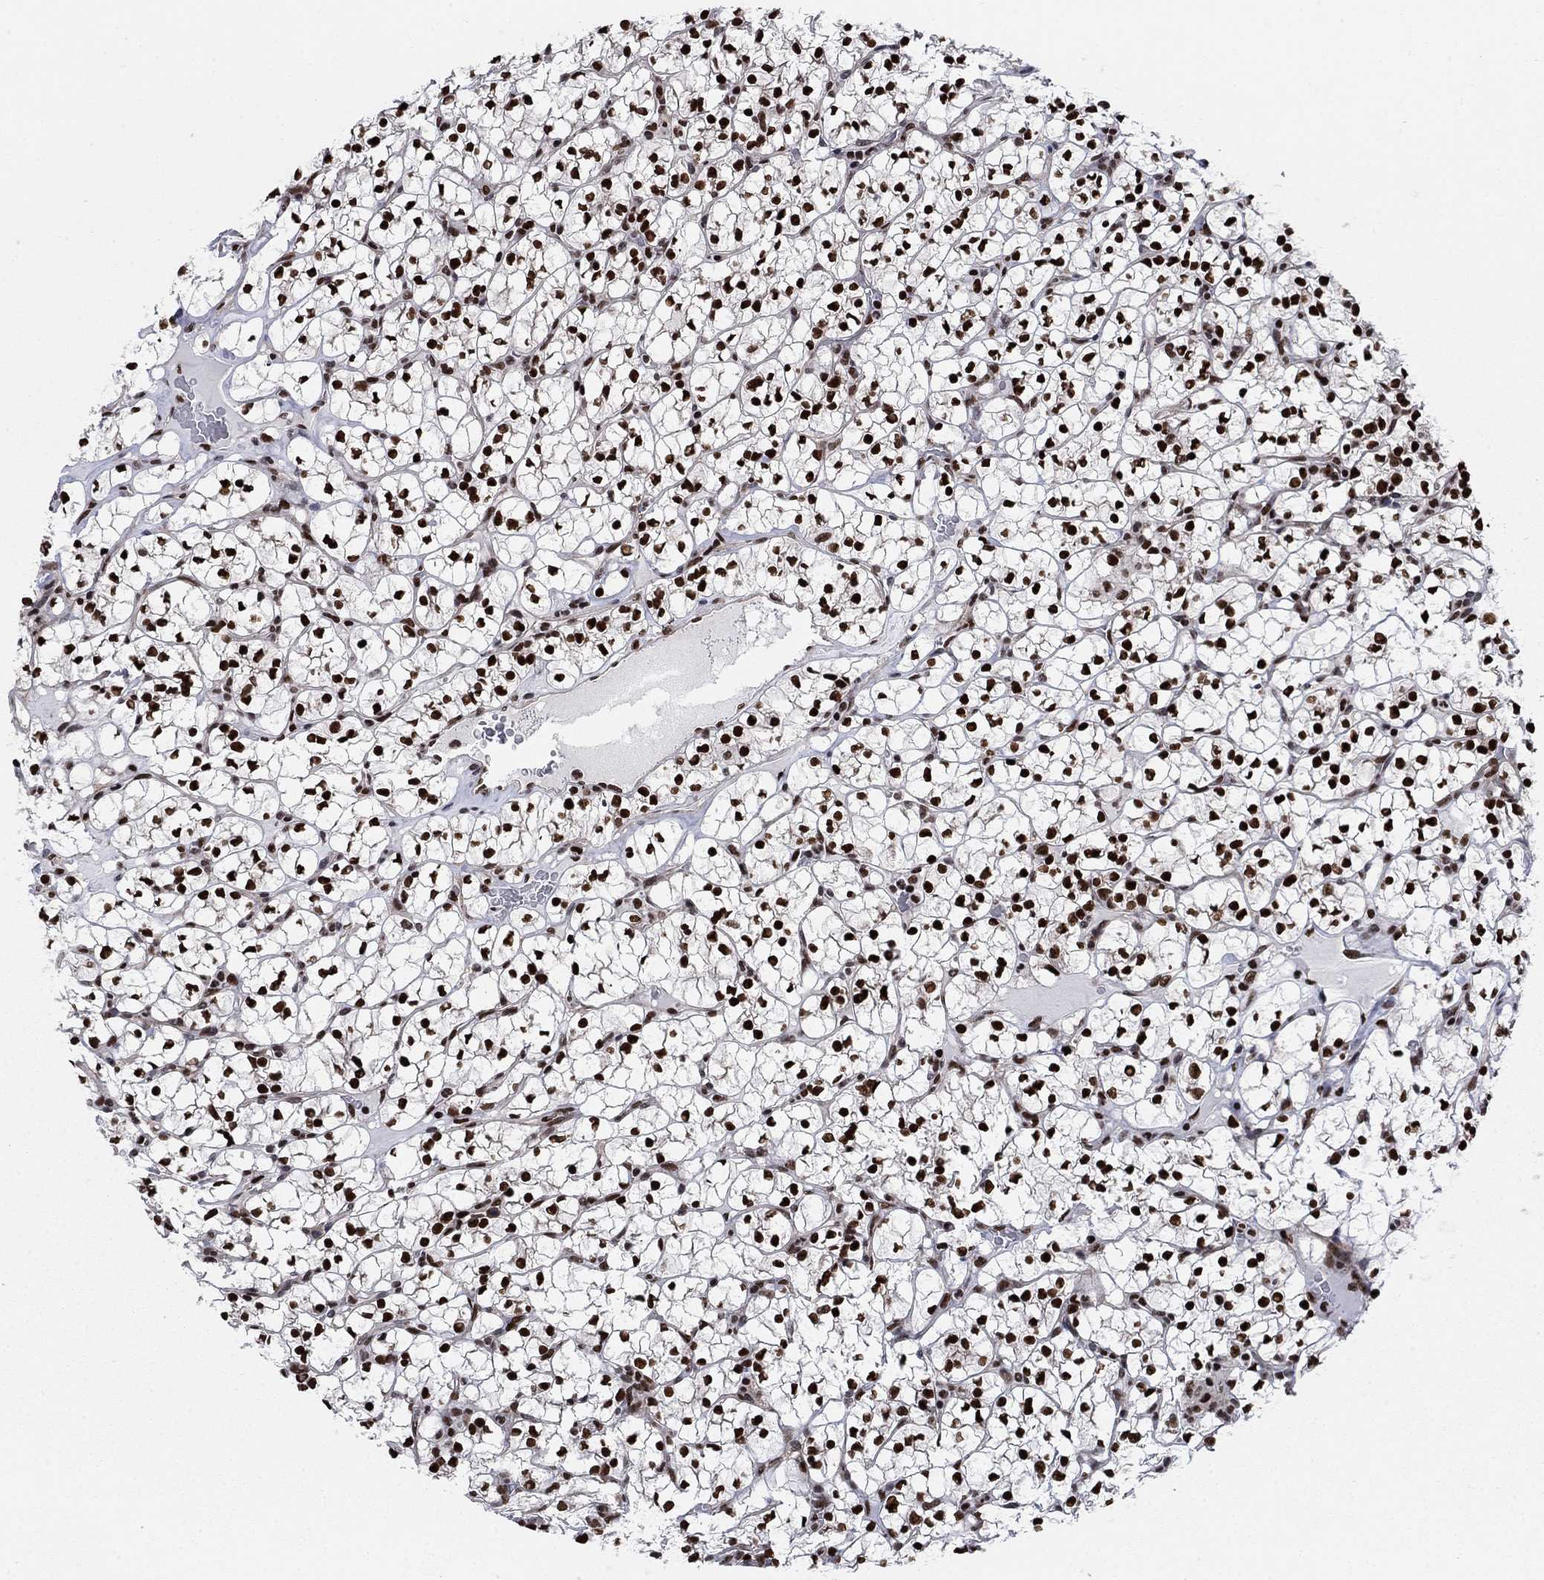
{"staining": {"intensity": "strong", "quantity": ">75%", "location": "nuclear"}, "tissue": "renal cancer", "cell_type": "Tumor cells", "image_type": "cancer", "snomed": [{"axis": "morphology", "description": "Adenocarcinoma, NOS"}, {"axis": "topography", "description": "Kidney"}], "caption": "DAB immunohistochemical staining of renal cancer (adenocarcinoma) demonstrates strong nuclear protein expression in about >75% of tumor cells.", "gene": "RPRD1B", "patient": {"sex": "female", "age": 89}}